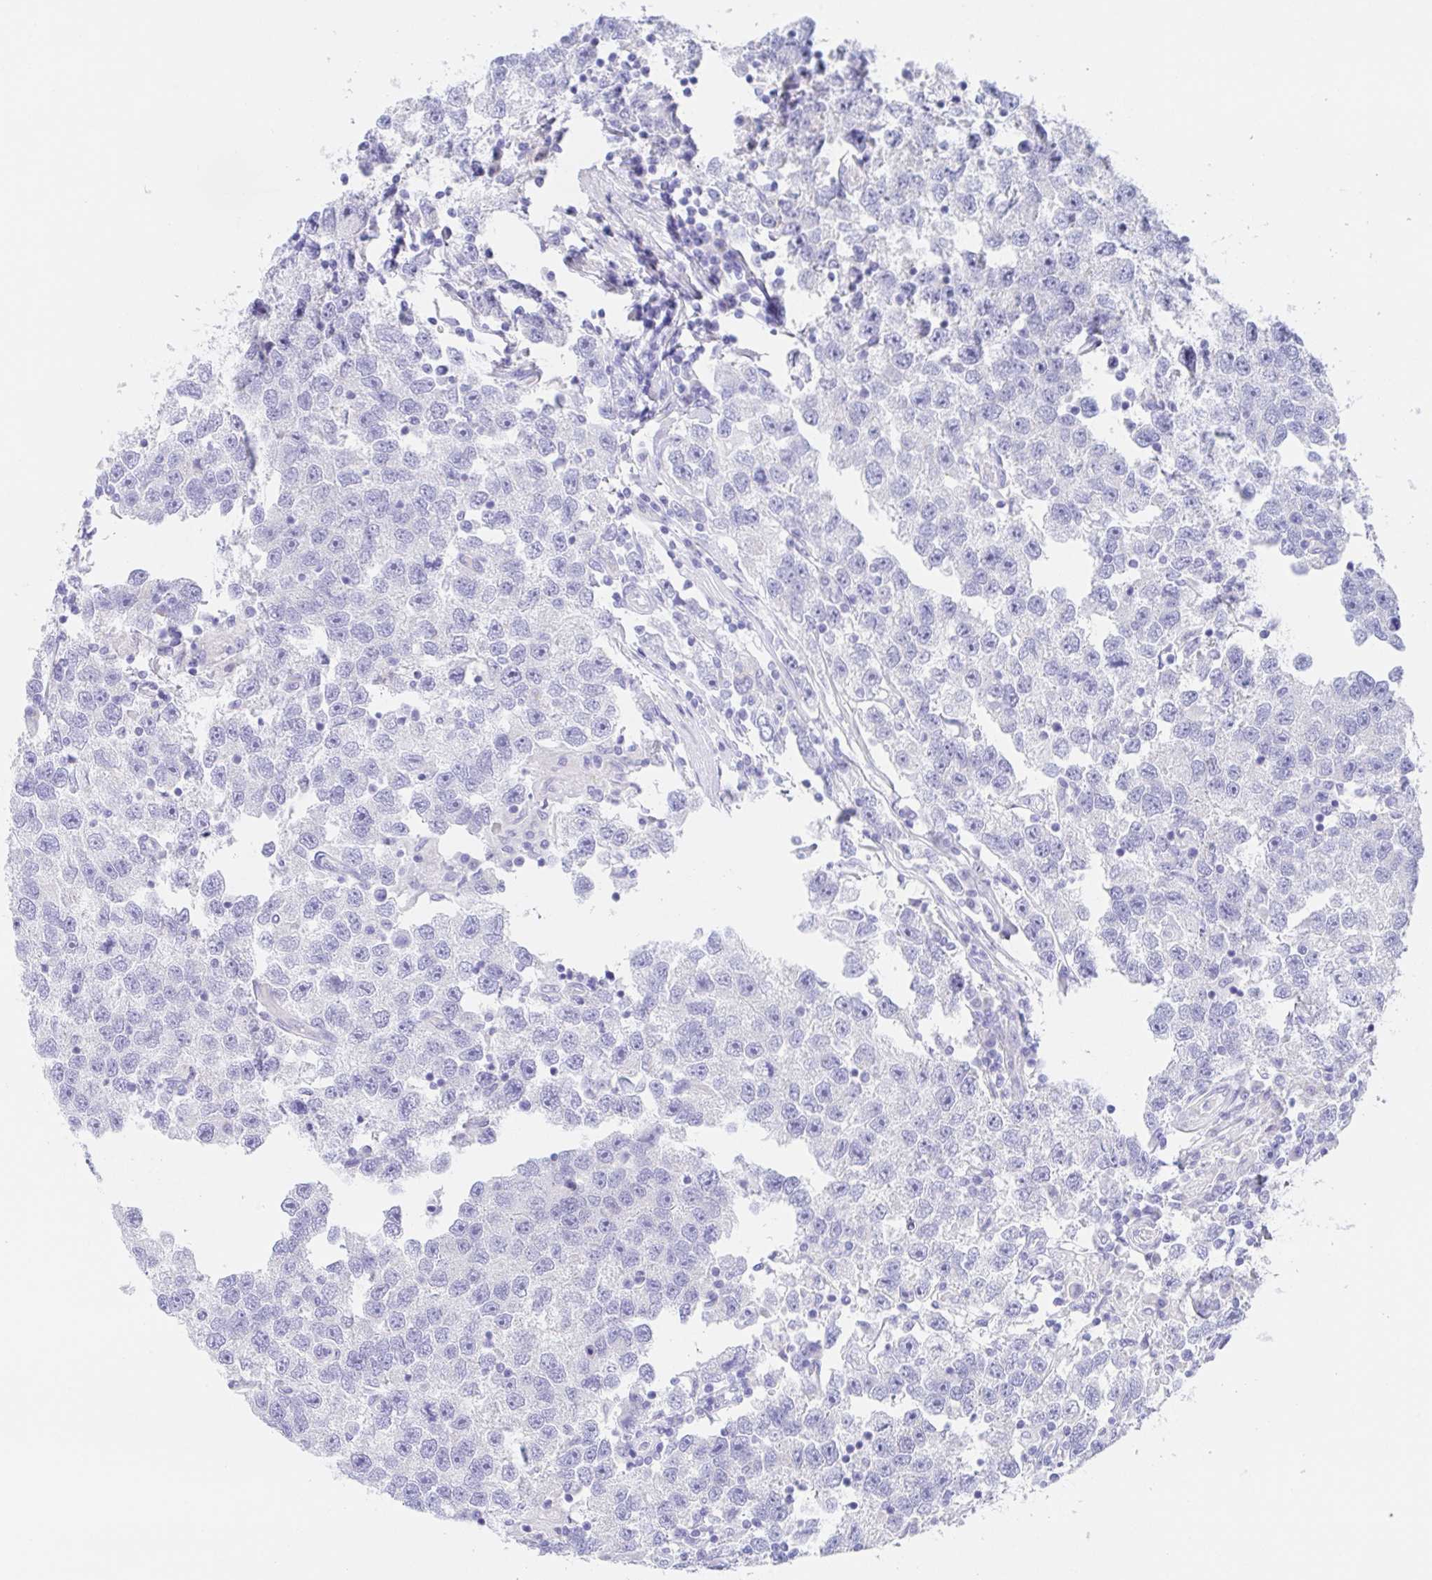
{"staining": {"intensity": "negative", "quantity": "none", "location": "none"}, "tissue": "testis cancer", "cell_type": "Tumor cells", "image_type": "cancer", "snomed": [{"axis": "morphology", "description": "Seminoma, NOS"}, {"axis": "topography", "description": "Testis"}], "caption": "This is a micrograph of IHC staining of testis cancer (seminoma), which shows no staining in tumor cells.", "gene": "SCG3", "patient": {"sex": "male", "age": 26}}